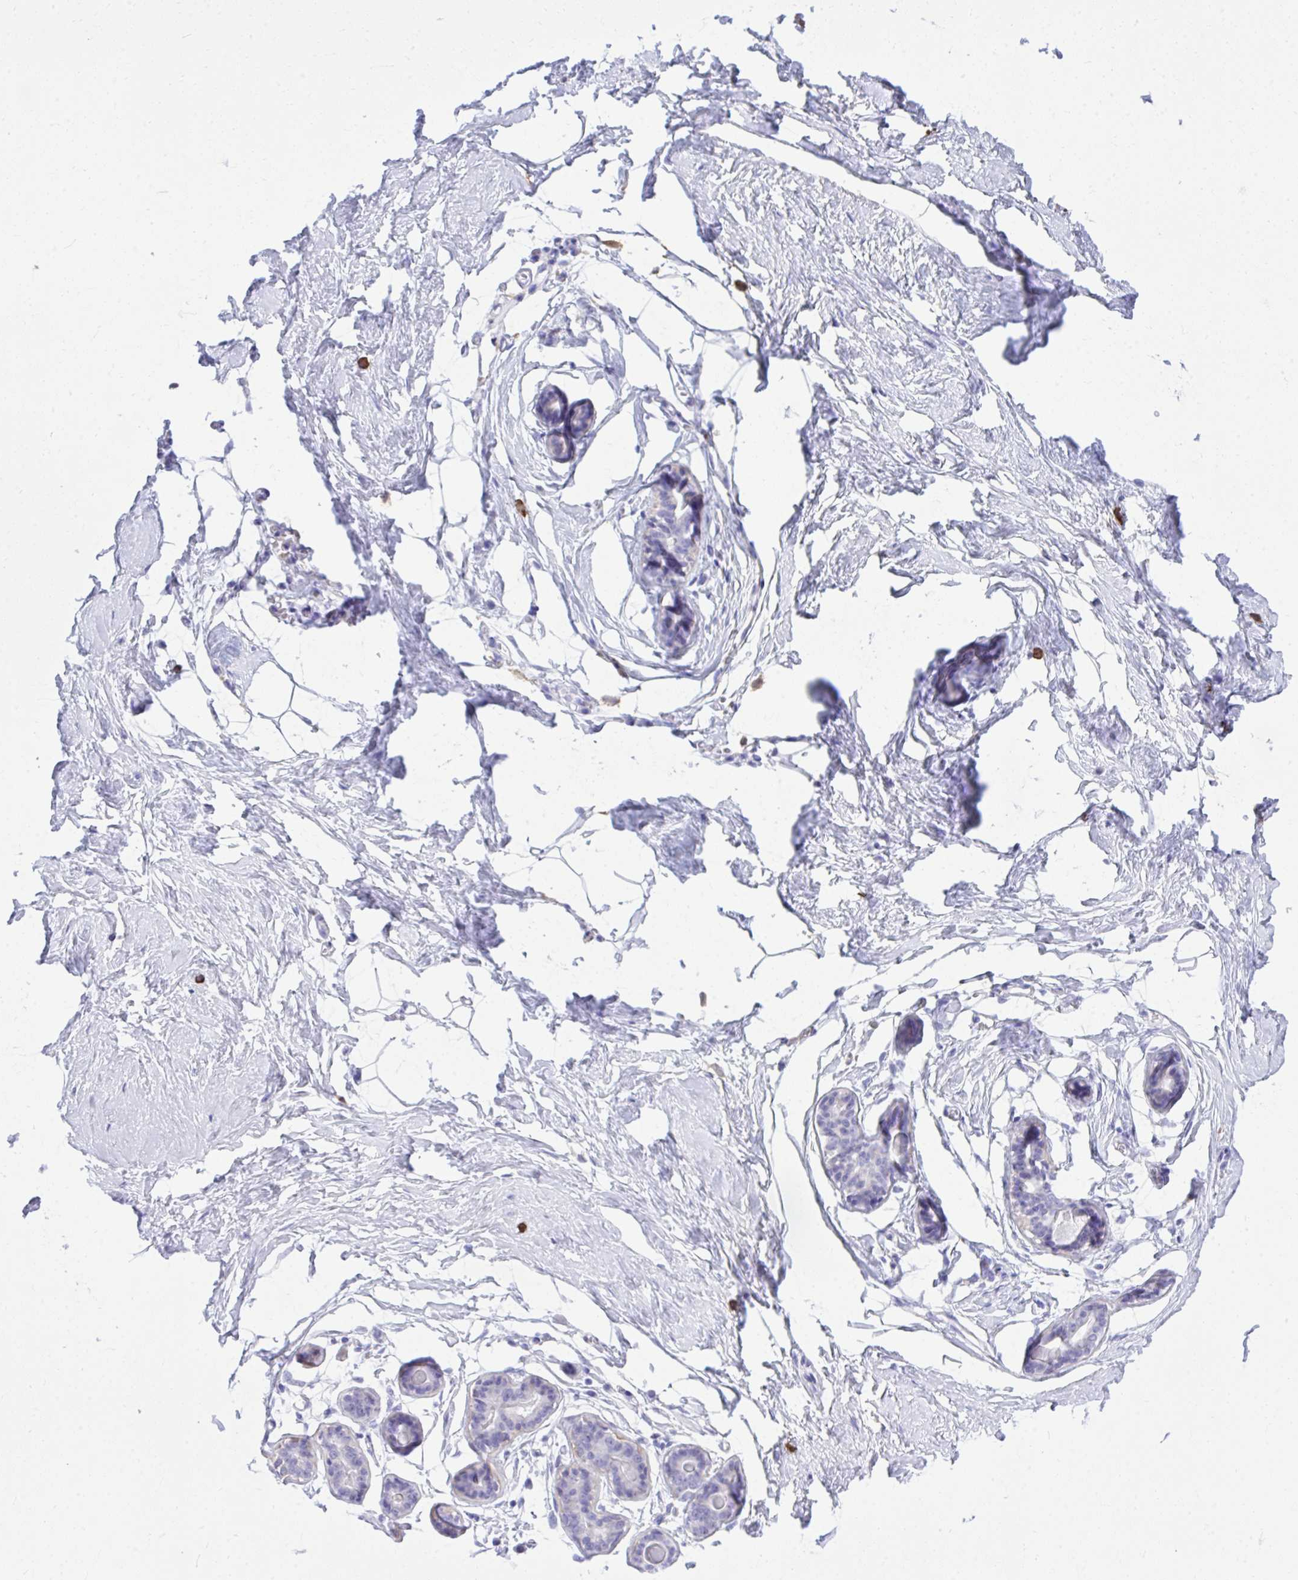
{"staining": {"intensity": "negative", "quantity": "none", "location": "none"}, "tissue": "breast", "cell_type": "Adipocytes", "image_type": "normal", "snomed": [{"axis": "morphology", "description": "Normal tissue, NOS"}, {"axis": "topography", "description": "Breast"}], "caption": "Protein analysis of unremarkable breast displays no significant positivity in adipocytes. (Brightfield microscopy of DAB (3,3'-diaminobenzidine) immunohistochemistry (IHC) at high magnification).", "gene": "PSD", "patient": {"sex": "female", "age": 45}}